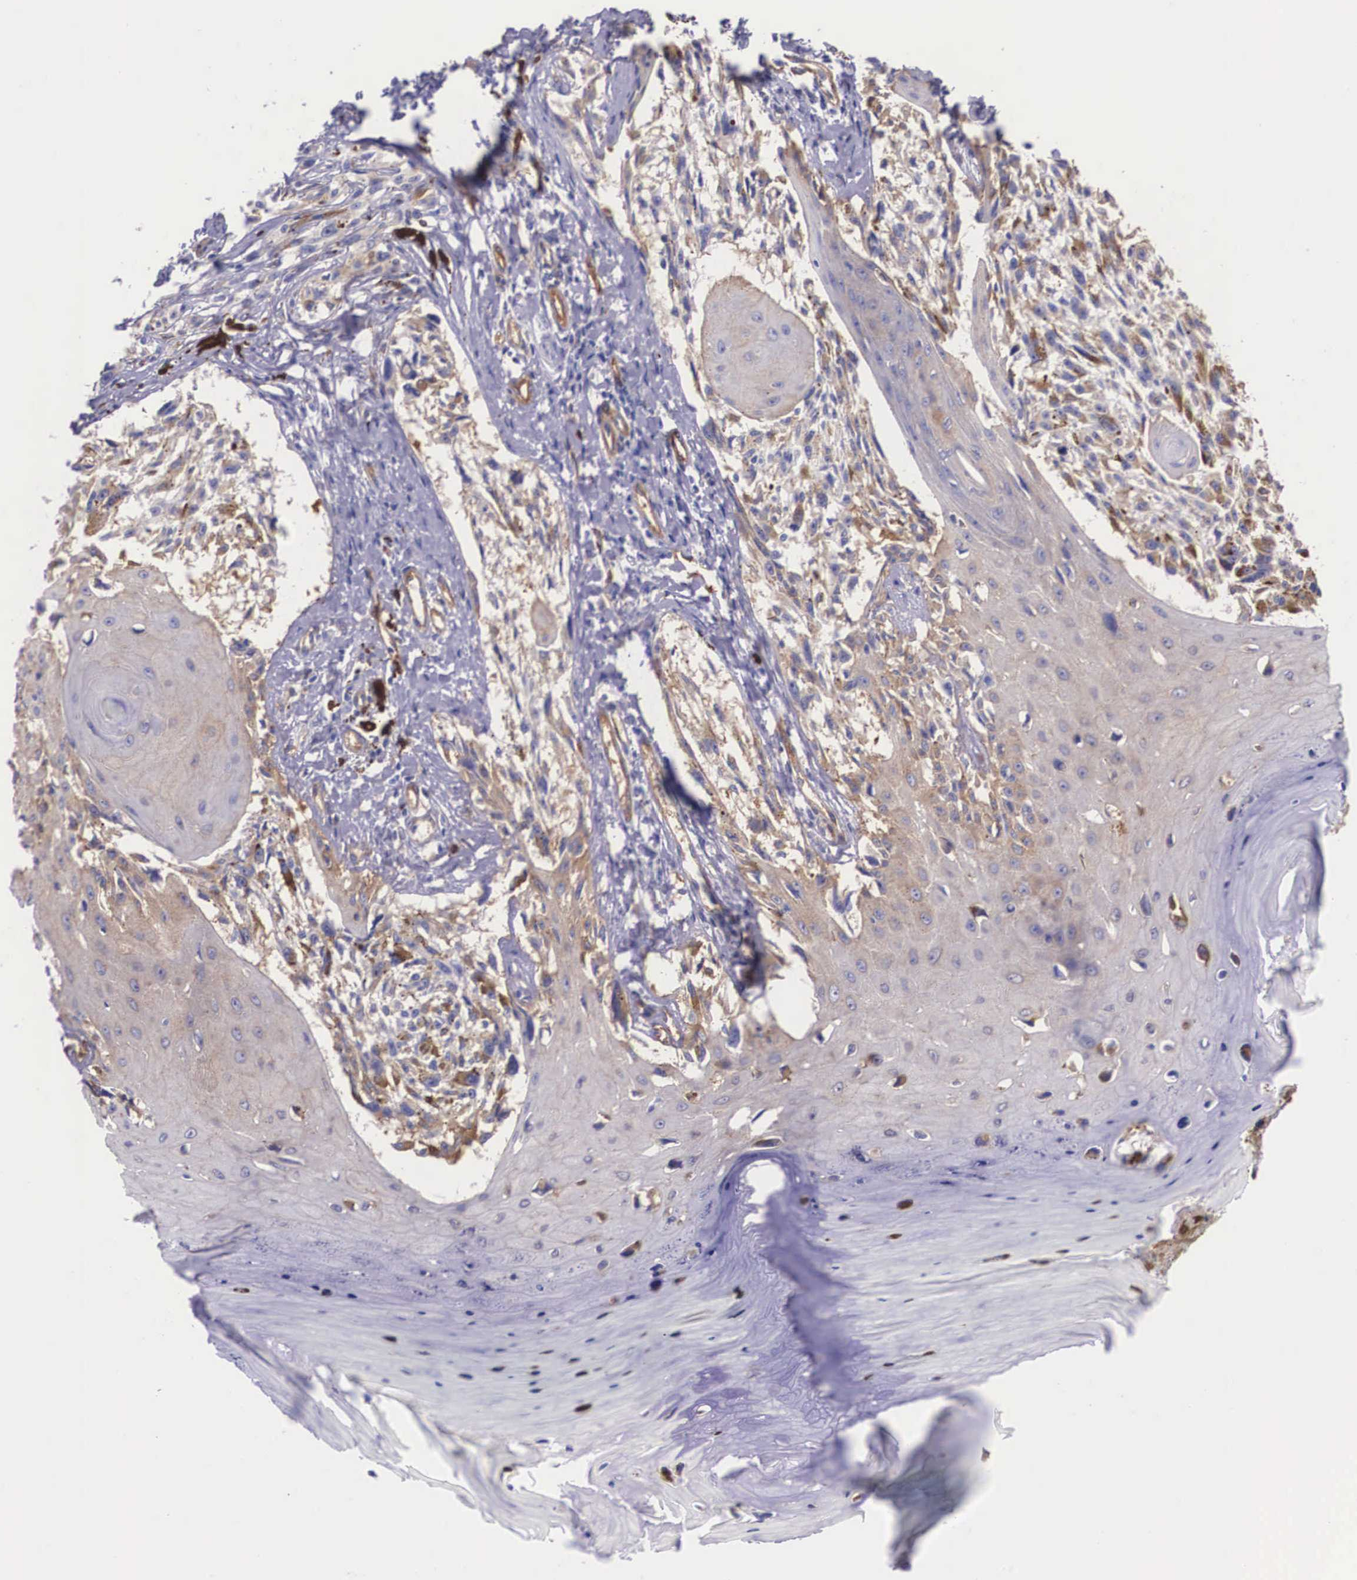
{"staining": {"intensity": "strong", "quantity": "25%-75%", "location": "cytoplasmic/membranous"}, "tissue": "melanoma", "cell_type": "Tumor cells", "image_type": "cancer", "snomed": [{"axis": "morphology", "description": "Malignant melanoma, NOS"}, {"axis": "topography", "description": "Skin"}], "caption": "The immunohistochemical stain shows strong cytoplasmic/membranous staining in tumor cells of malignant melanoma tissue.", "gene": "BCAR1", "patient": {"sex": "female", "age": 82}}